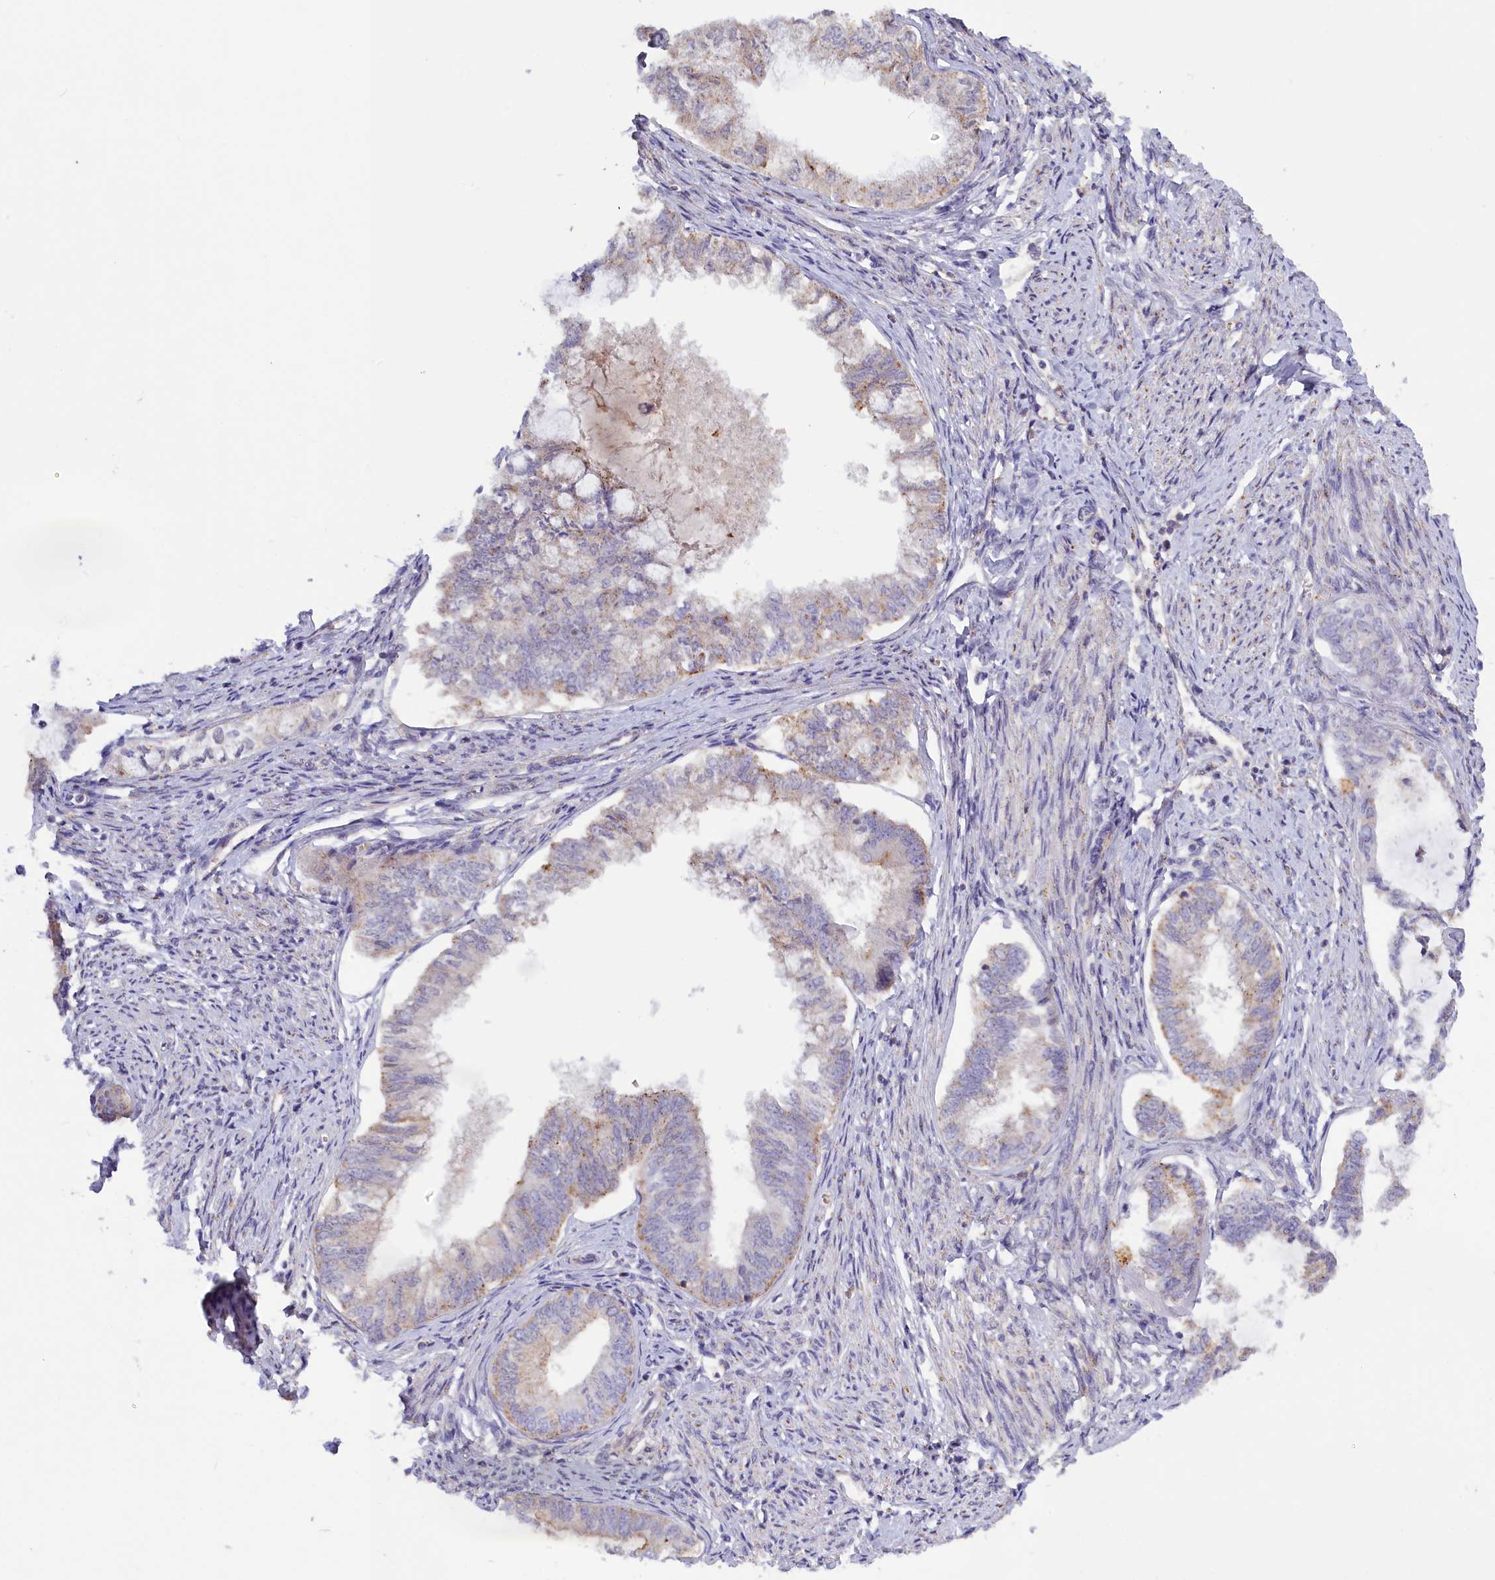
{"staining": {"intensity": "weak", "quantity": "<25%", "location": "cytoplasmic/membranous"}, "tissue": "endometrial cancer", "cell_type": "Tumor cells", "image_type": "cancer", "snomed": [{"axis": "morphology", "description": "Adenocarcinoma, NOS"}, {"axis": "topography", "description": "Endometrium"}], "caption": "Immunohistochemistry image of neoplastic tissue: human endometrial cancer stained with DAB demonstrates no significant protein staining in tumor cells.", "gene": "HYKK", "patient": {"sex": "female", "age": 86}}